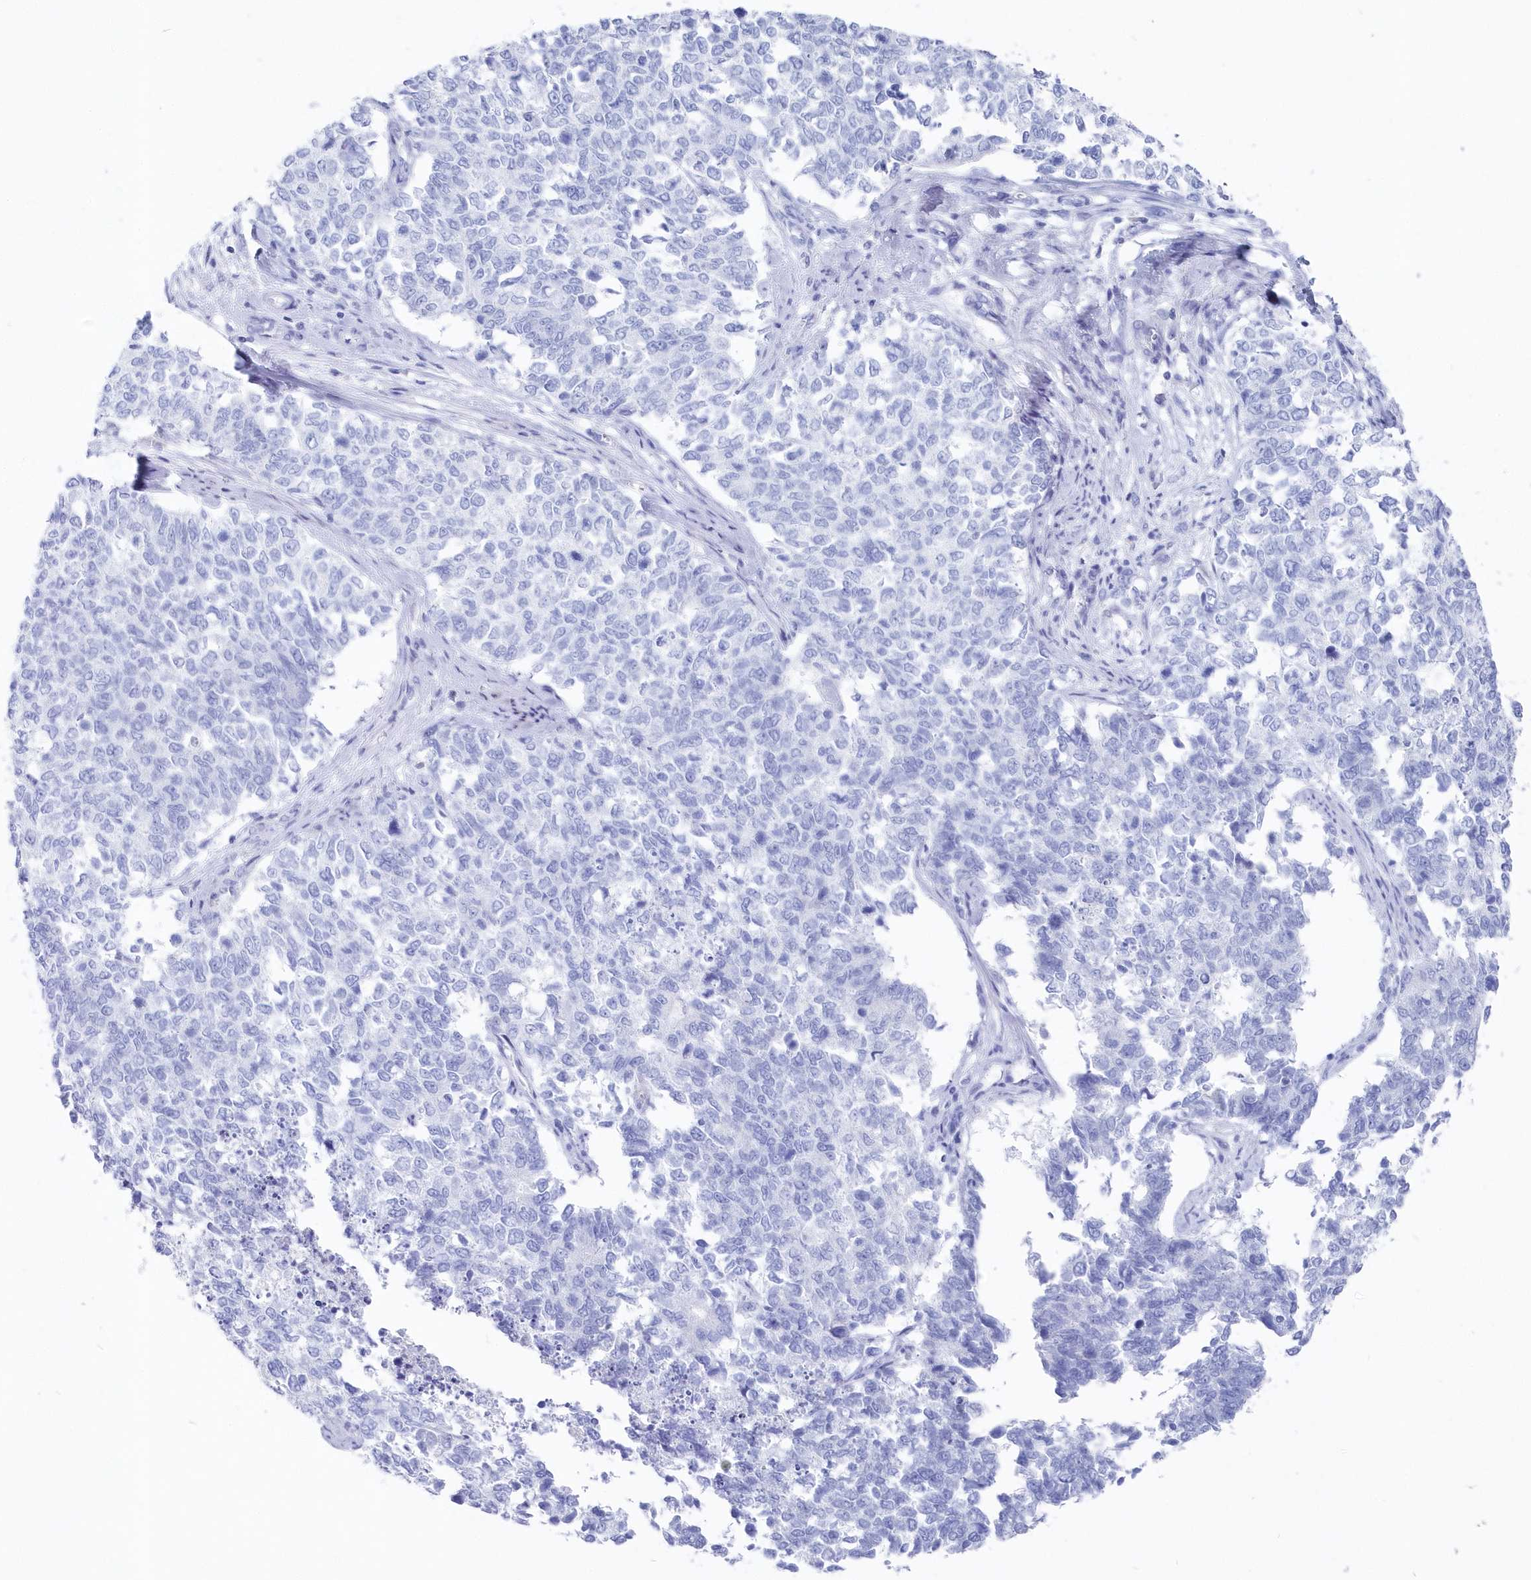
{"staining": {"intensity": "negative", "quantity": "none", "location": "none"}, "tissue": "cervical cancer", "cell_type": "Tumor cells", "image_type": "cancer", "snomed": [{"axis": "morphology", "description": "Squamous cell carcinoma, NOS"}, {"axis": "topography", "description": "Cervix"}], "caption": "Tumor cells show no significant protein staining in cervical squamous cell carcinoma. (Brightfield microscopy of DAB immunohistochemistry (IHC) at high magnification).", "gene": "CSNK1G2", "patient": {"sex": "female", "age": 63}}